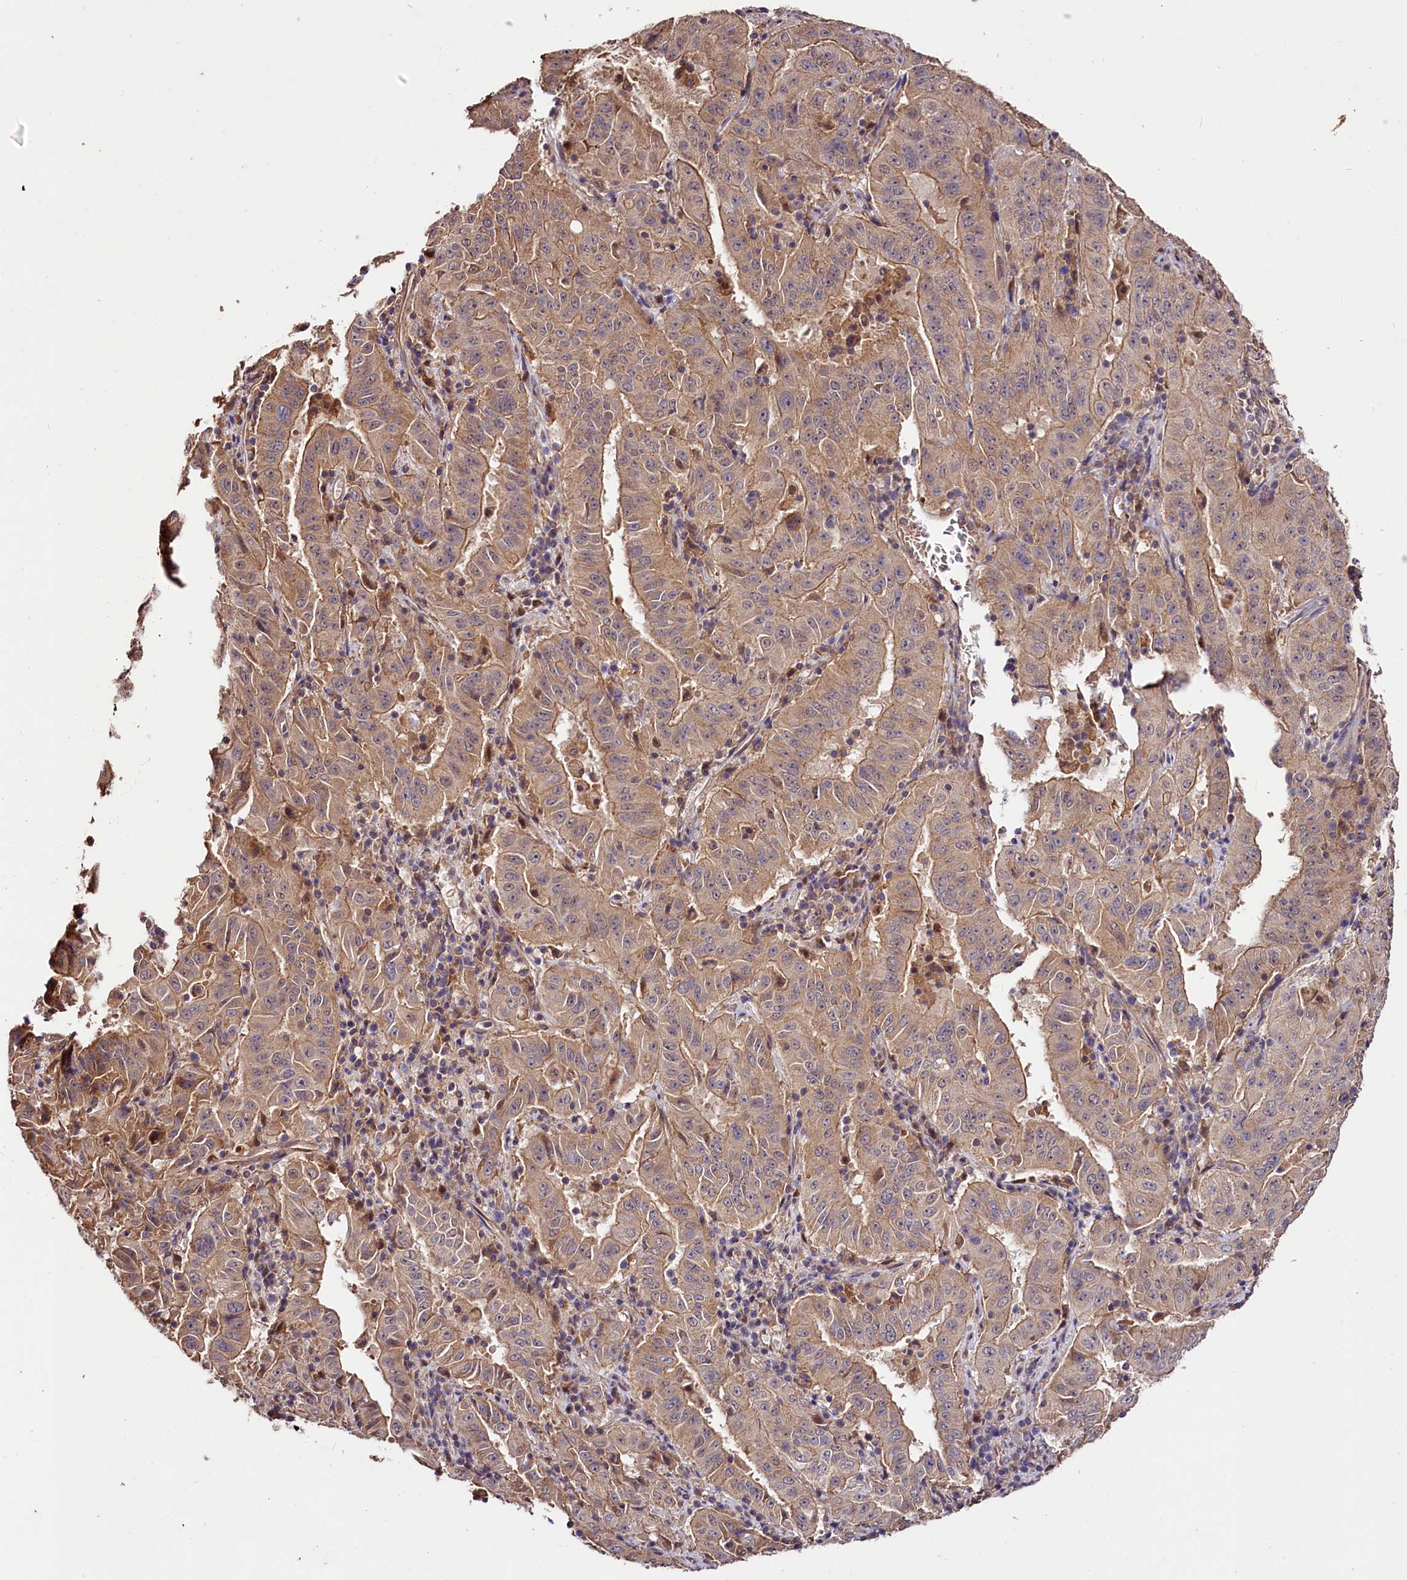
{"staining": {"intensity": "moderate", "quantity": "25%-75%", "location": "cytoplasmic/membranous"}, "tissue": "pancreatic cancer", "cell_type": "Tumor cells", "image_type": "cancer", "snomed": [{"axis": "morphology", "description": "Adenocarcinoma, NOS"}, {"axis": "topography", "description": "Pancreas"}], "caption": "The histopathology image displays staining of pancreatic cancer, revealing moderate cytoplasmic/membranous protein positivity (brown color) within tumor cells.", "gene": "CES3", "patient": {"sex": "male", "age": 63}}